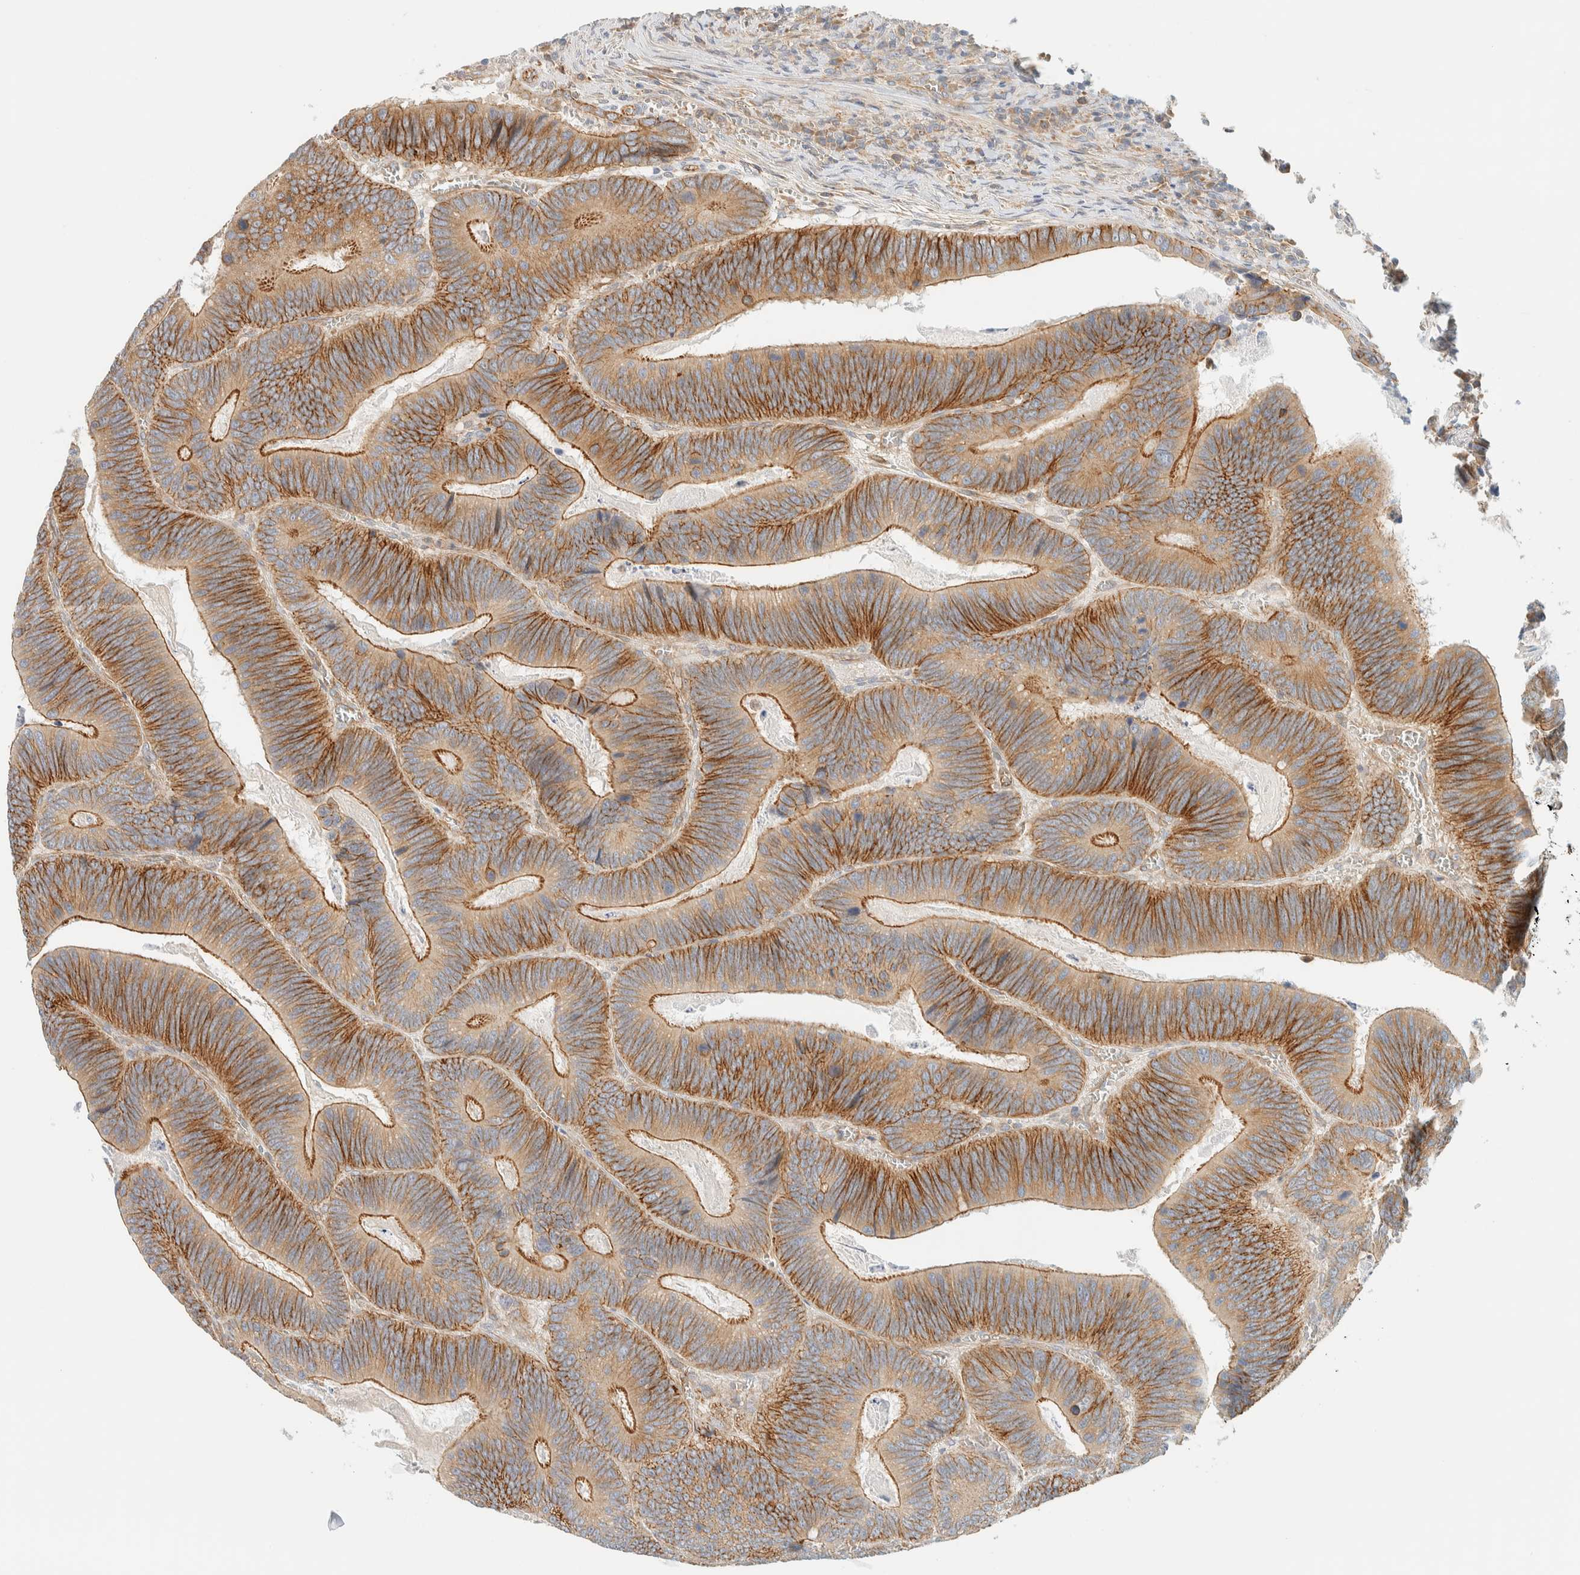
{"staining": {"intensity": "moderate", "quantity": ">75%", "location": "cytoplasmic/membranous"}, "tissue": "colorectal cancer", "cell_type": "Tumor cells", "image_type": "cancer", "snomed": [{"axis": "morphology", "description": "Inflammation, NOS"}, {"axis": "morphology", "description": "Adenocarcinoma, NOS"}, {"axis": "topography", "description": "Colon"}], "caption": "Protein expression by IHC reveals moderate cytoplasmic/membranous expression in about >75% of tumor cells in adenocarcinoma (colorectal).", "gene": "LIMA1", "patient": {"sex": "male", "age": 72}}